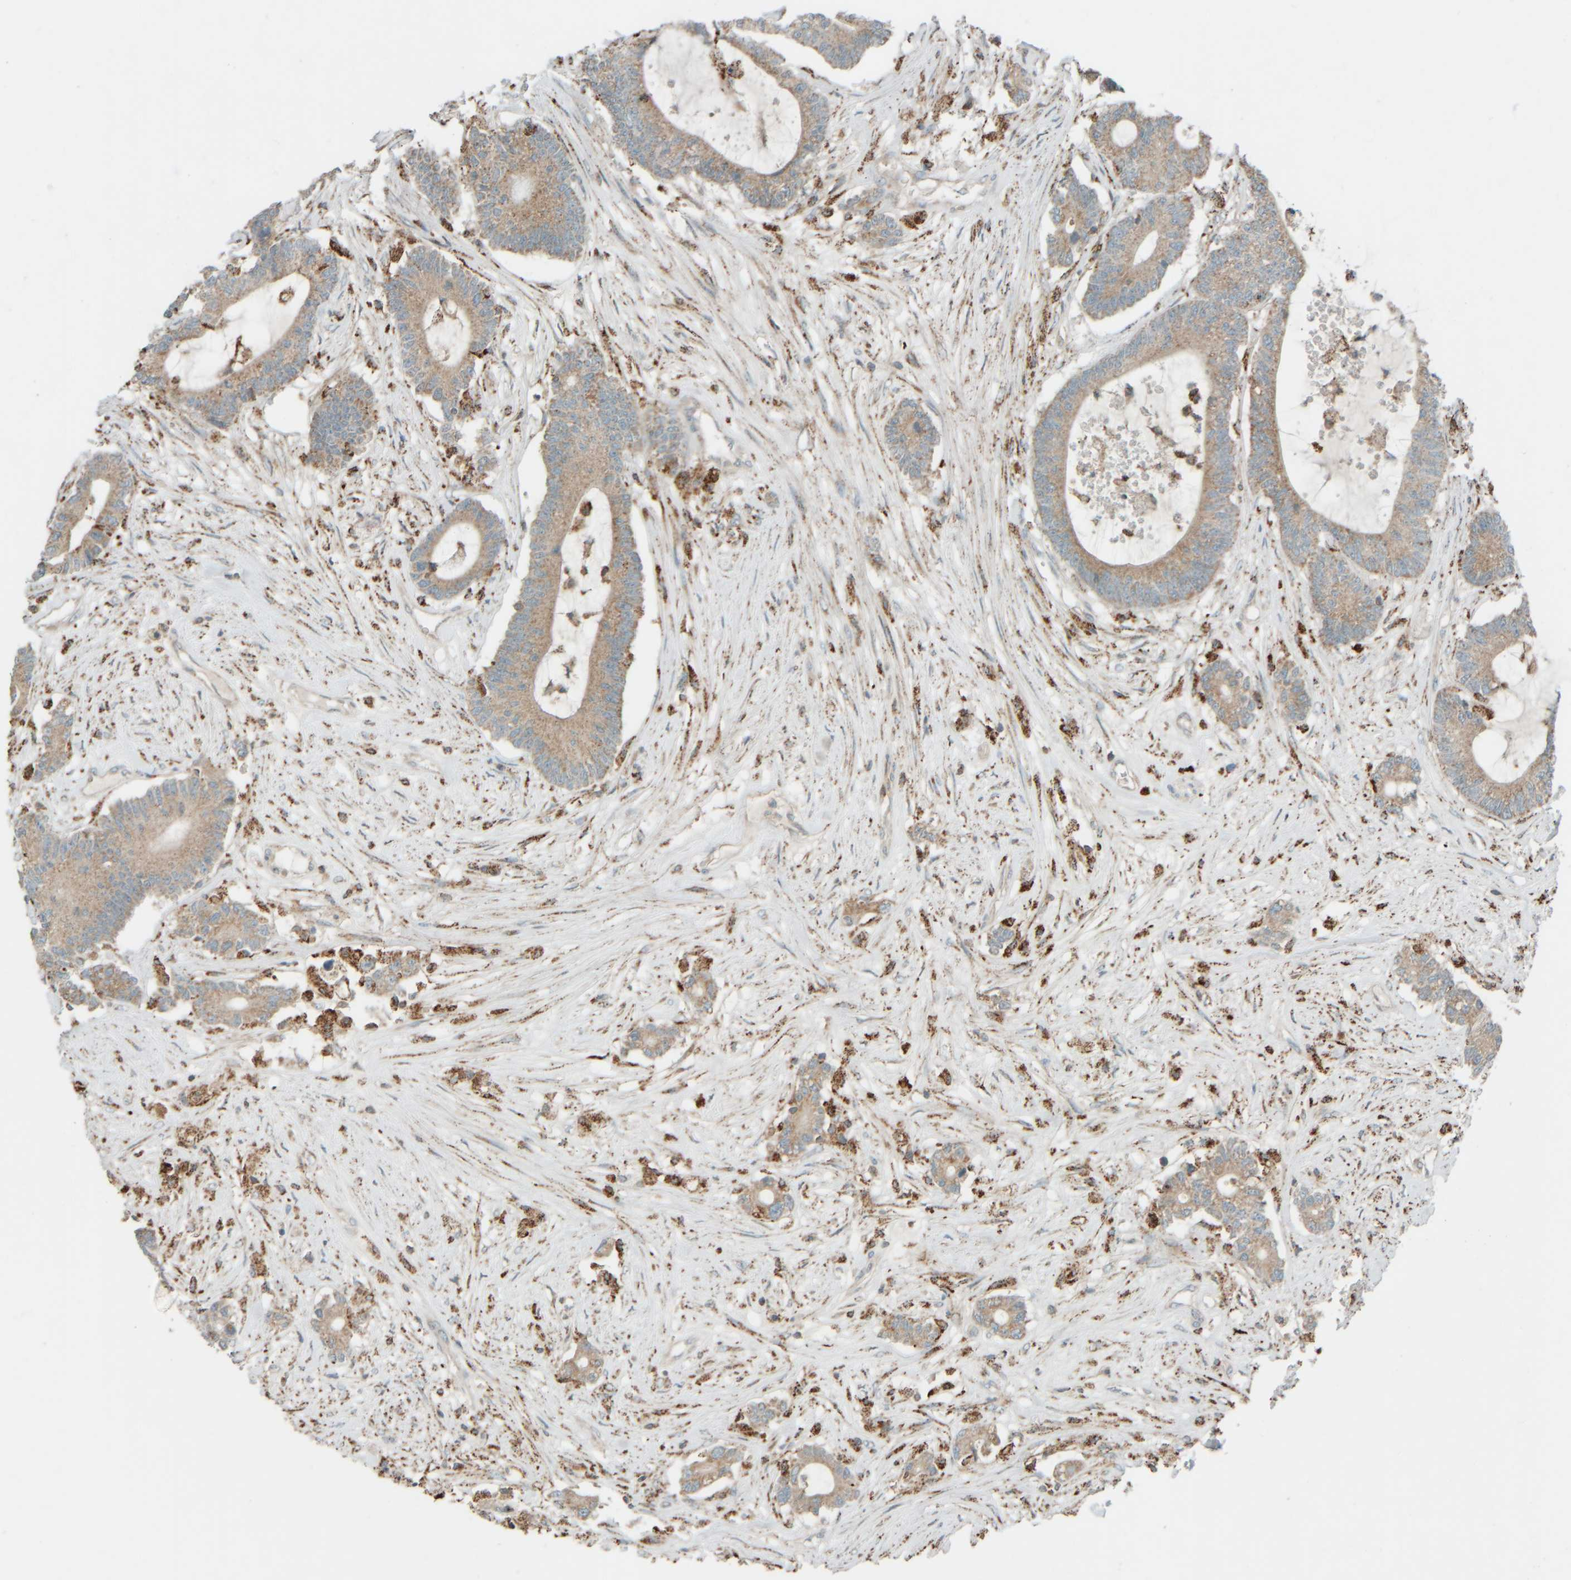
{"staining": {"intensity": "weak", "quantity": ">75%", "location": "cytoplasmic/membranous"}, "tissue": "colorectal cancer", "cell_type": "Tumor cells", "image_type": "cancer", "snomed": [{"axis": "morphology", "description": "Adenocarcinoma, NOS"}, {"axis": "topography", "description": "Colon"}], "caption": "Immunohistochemical staining of human colorectal adenocarcinoma reveals low levels of weak cytoplasmic/membranous protein staining in about >75% of tumor cells.", "gene": "SPAG5", "patient": {"sex": "female", "age": 84}}